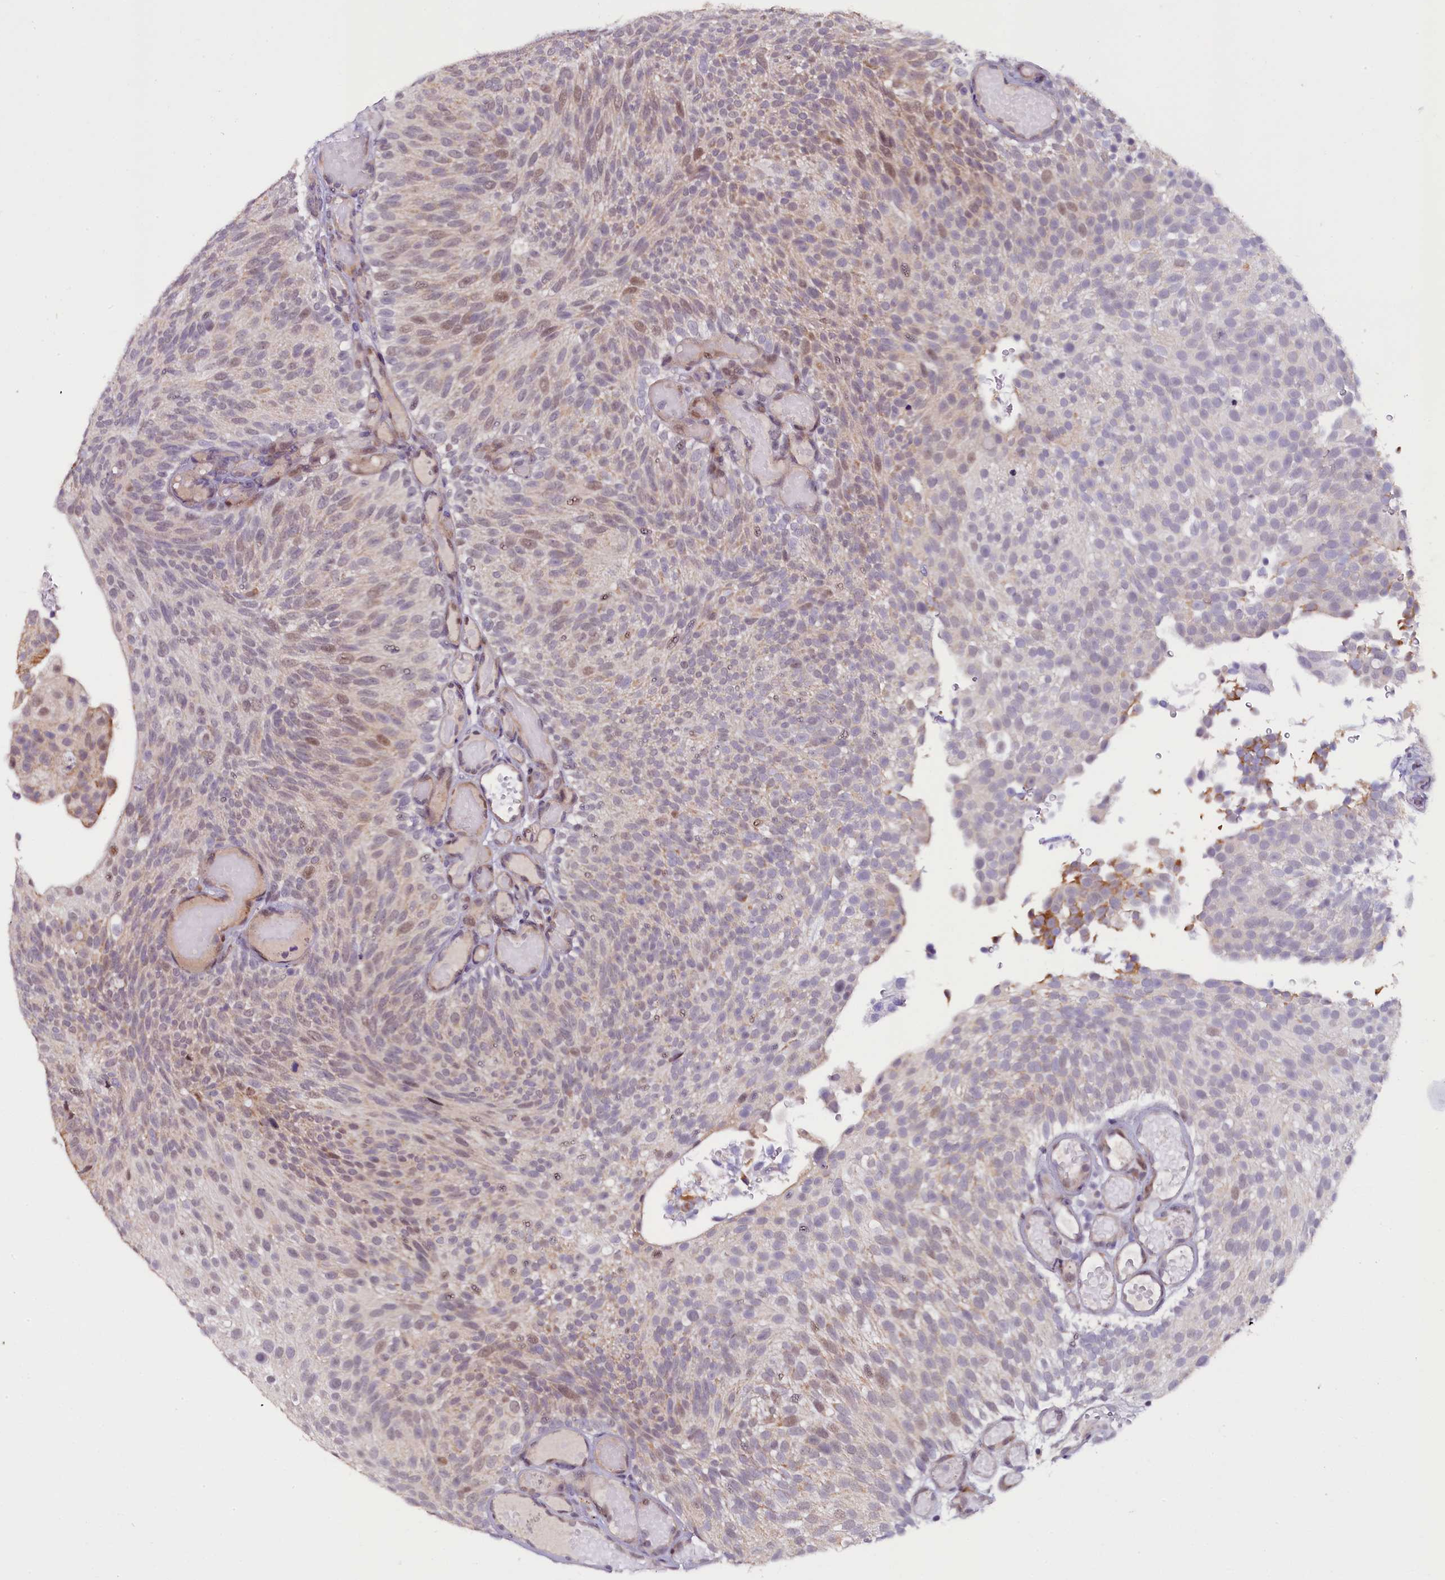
{"staining": {"intensity": "weak", "quantity": "25%-75%", "location": "nuclear"}, "tissue": "urothelial cancer", "cell_type": "Tumor cells", "image_type": "cancer", "snomed": [{"axis": "morphology", "description": "Urothelial carcinoma, Low grade"}, {"axis": "topography", "description": "Urinary bladder"}], "caption": "Low-grade urothelial carcinoma tissue shows weak nuclear positivity in approximately 25%-75% of tumor cells, visualized by immunohistochemistry.", "gene": "RPUSD2", "patient": {"sex": "male", "age": 78}}